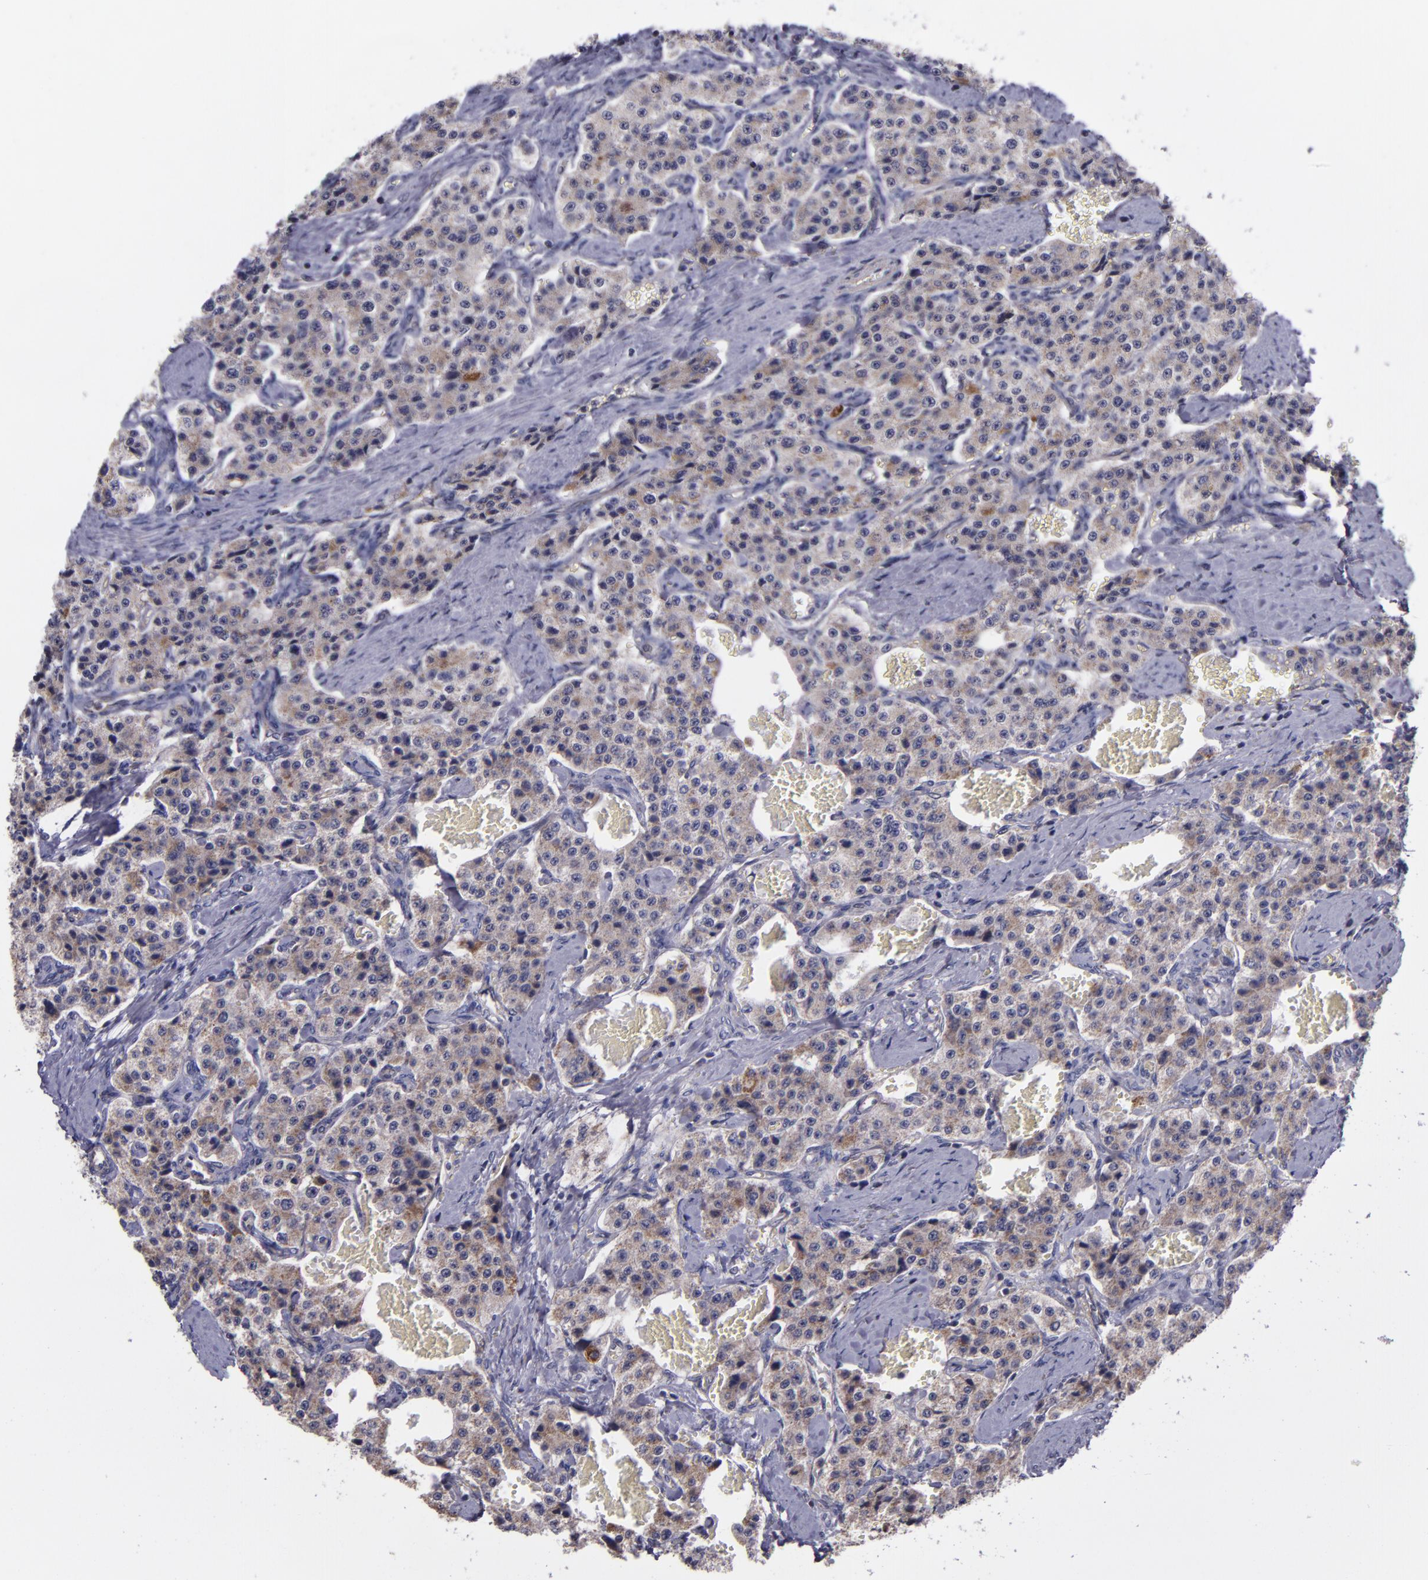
{"staining": {"intensity": "weak", "quantity": ">75%", "location": "cytoplasmic/membranous"}, "tissue": "carcinoid", "cell_type": "Tumor cells", "image_type": "cancer", "snomed": [{"axis": "morphology", "description": "Carcinoid, malignant, NOS"}, {"axis": "topography", "description": "Small intestine"}], "caption": "Malignant carcinoid stained for a protein (brown) exhibits weak cytoplasmic/membranous positive expression in about >75% of tumor cells.", "gene": "LONP1", "patient": {"sex": "male", "age": 52}}